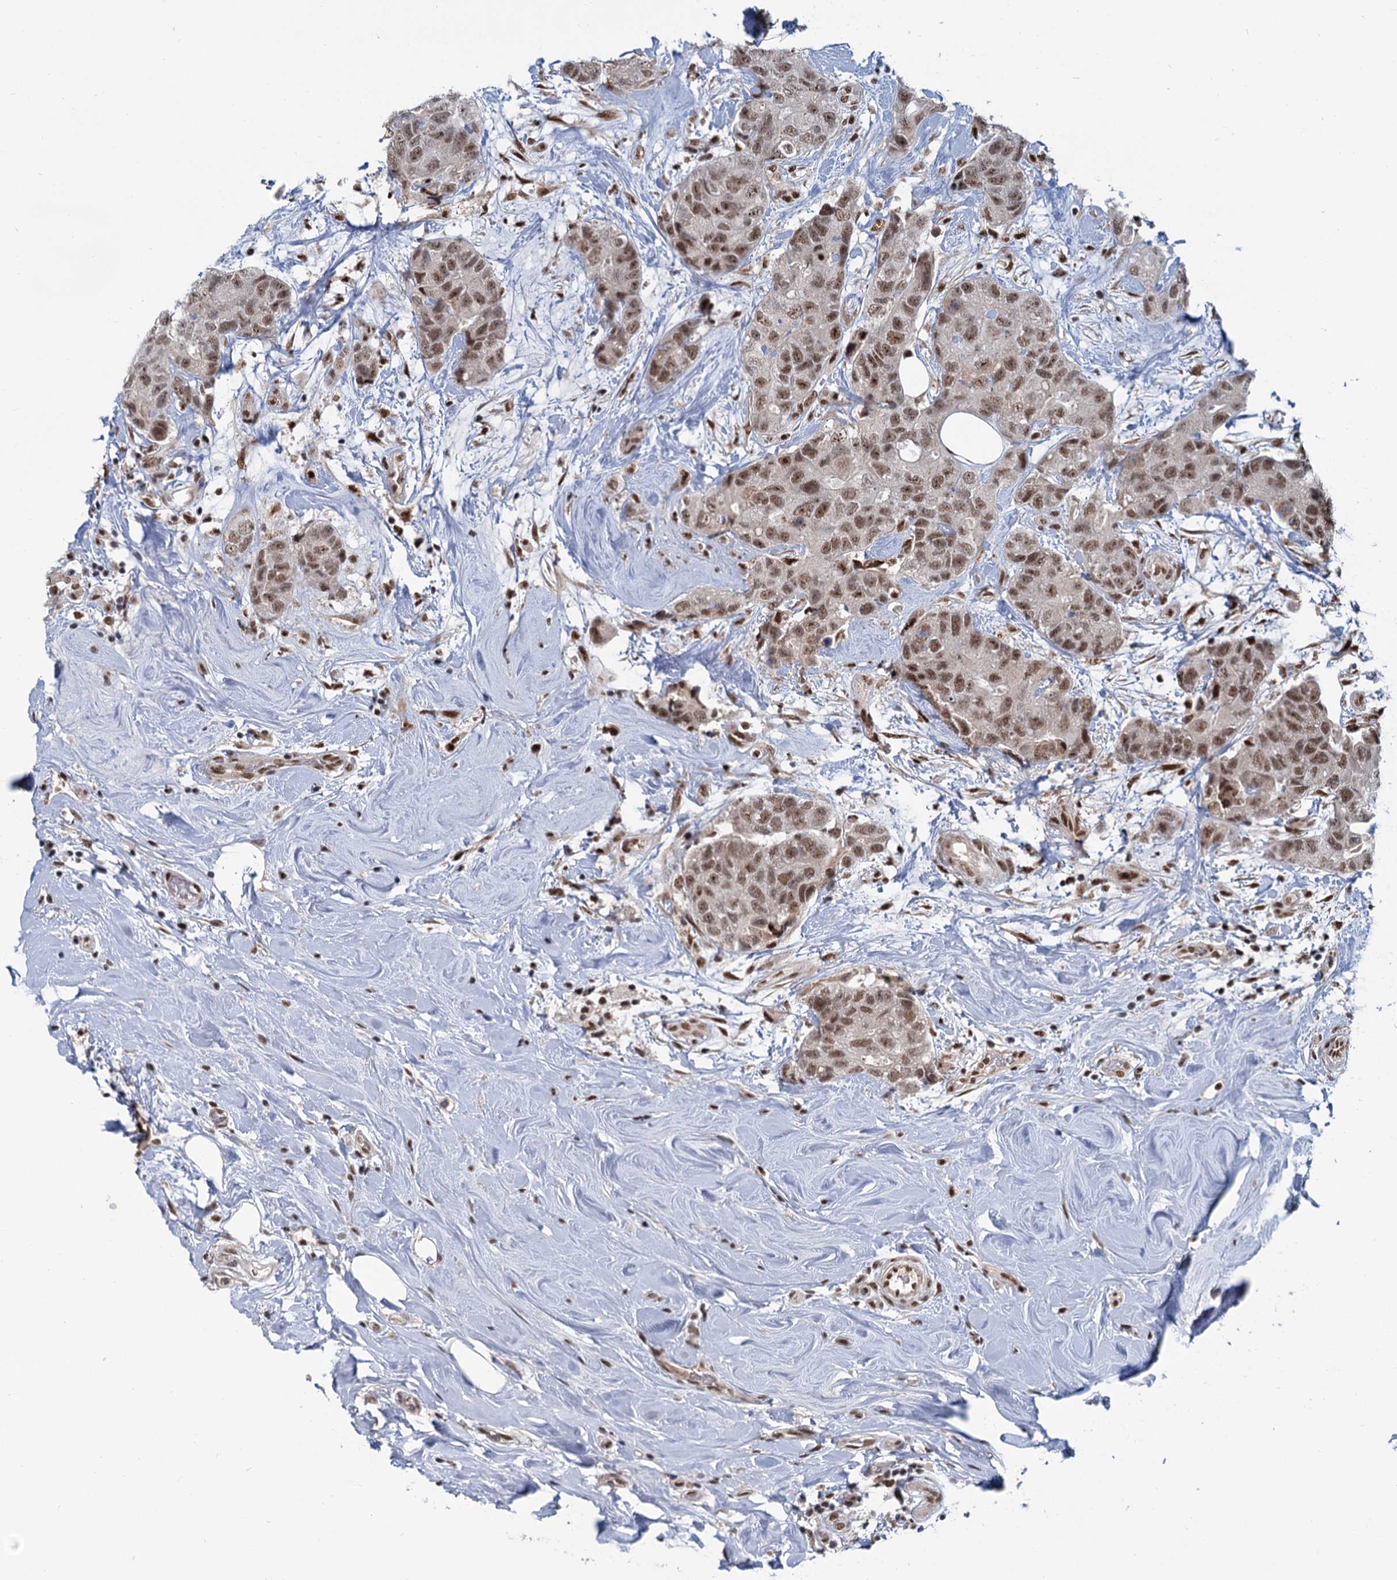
{"staining": {"intensity": "moderate", "quantity": ">75%", "location": "nuclear"}, "tissue": "breast cancer", "cell_type": "Tumor cells", "image_type": "cancer", "snomed": [{"axis": "morphology", "description": "Duct carcinoma"}, {"axis": "topography", "description": "Breast"}], "caption": "An image of breast cancer stained for a protein shows moderate nuclear brown staining in tumor cells.", "gene": "WBP4", "patient": {"sex": "female", "age": 62}}